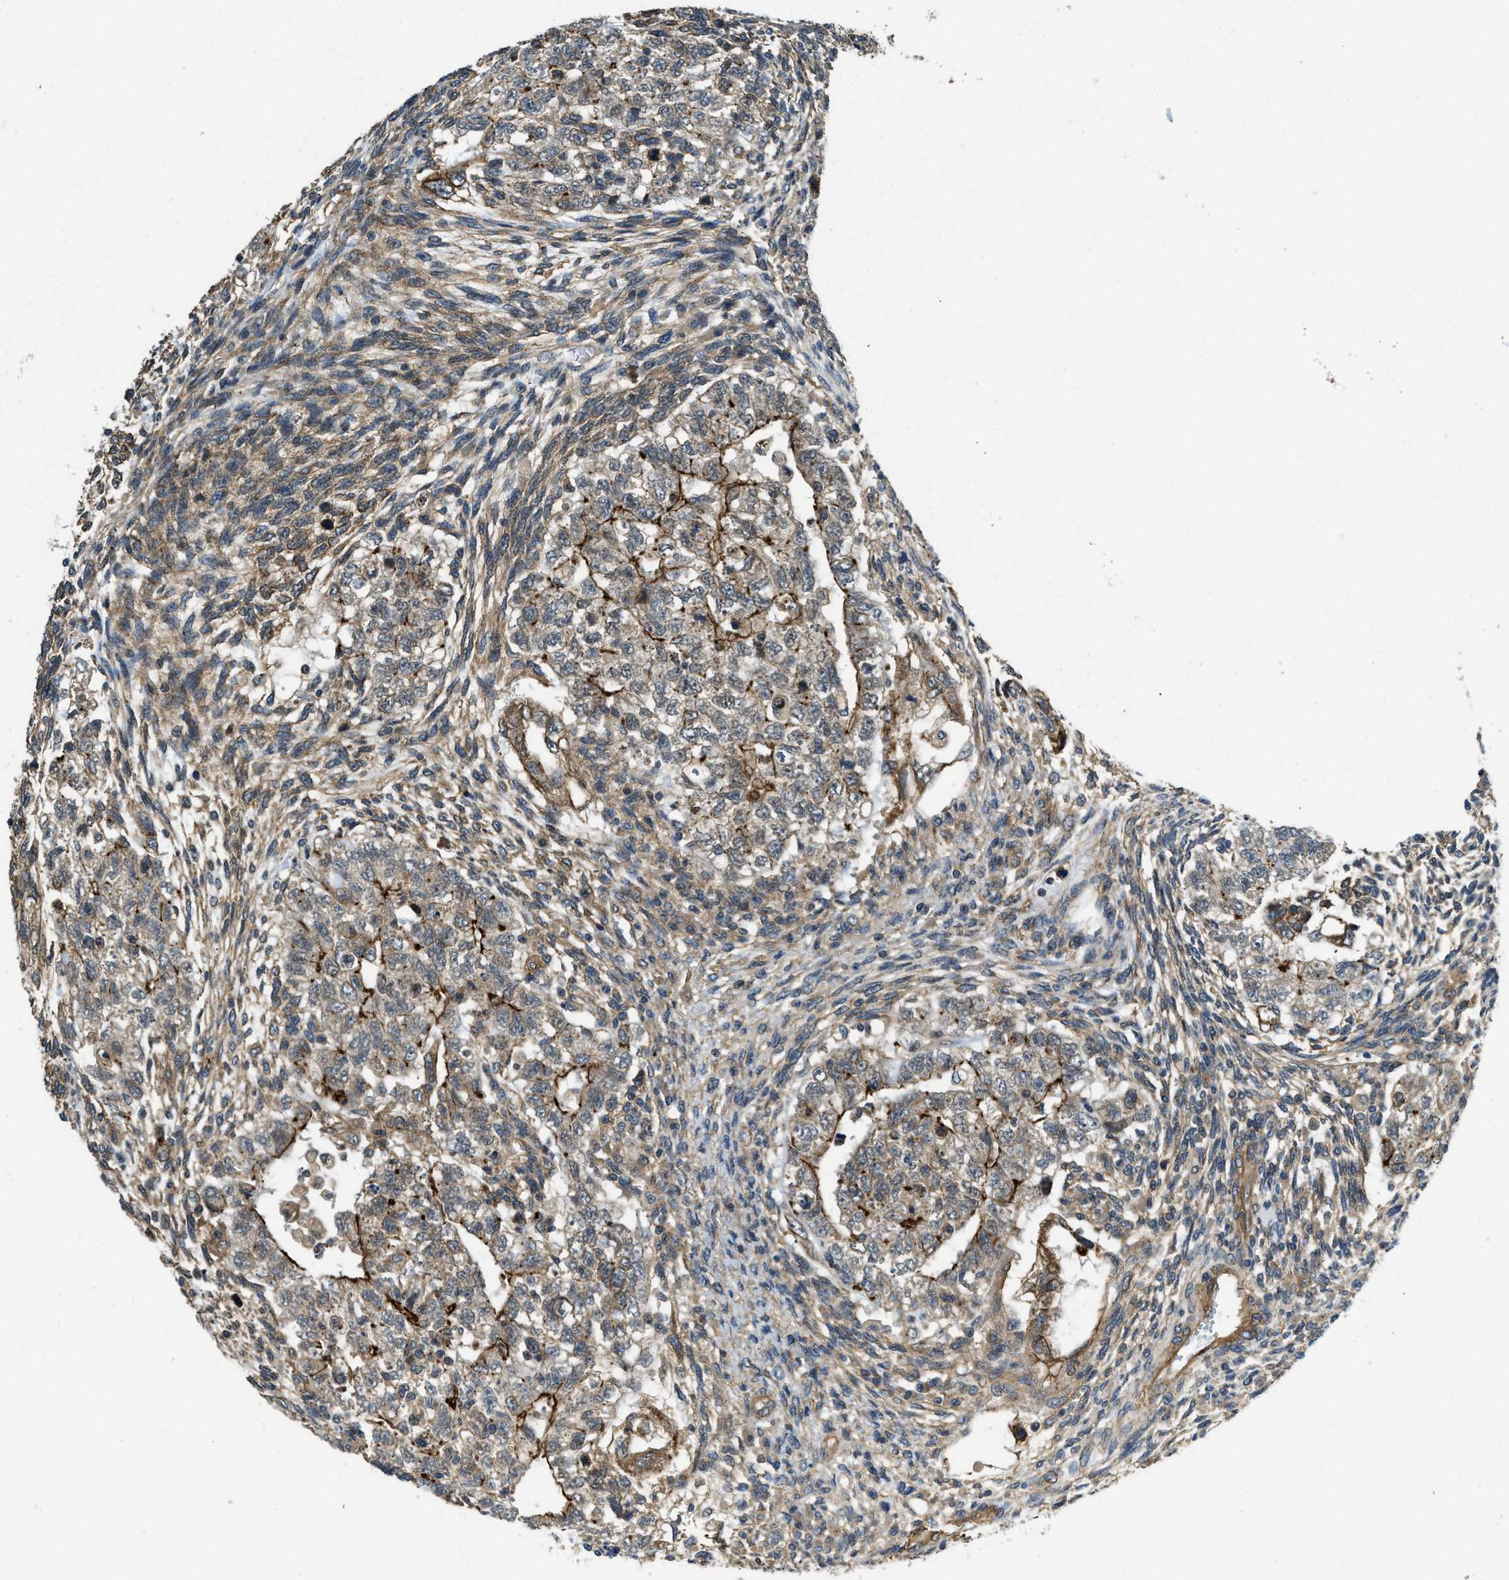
{"staining": {"intensity": "strong", "quantity": "25%-75%", "location": "cytoplasmic/membranous"}, "tissue": "testis cancer", "cell_type": "Tumor cells", "image_type": "cancer", "snomed": [{"axis": "morphology", "description": "Normal tissue, NOS"}, {"axis": "morphology", "description": "Carcinoma, Embryonal, NOS"}, {"axis": "topography", "description": "Testis"}], "caption": "Tumor cells exhibit strong cytoplasmic/membranous positivity in about 25%-75% of cells in embryonal carcinoma (testis).", "gene": "CGN", "patient": {"sex": "male", "age": 36}}